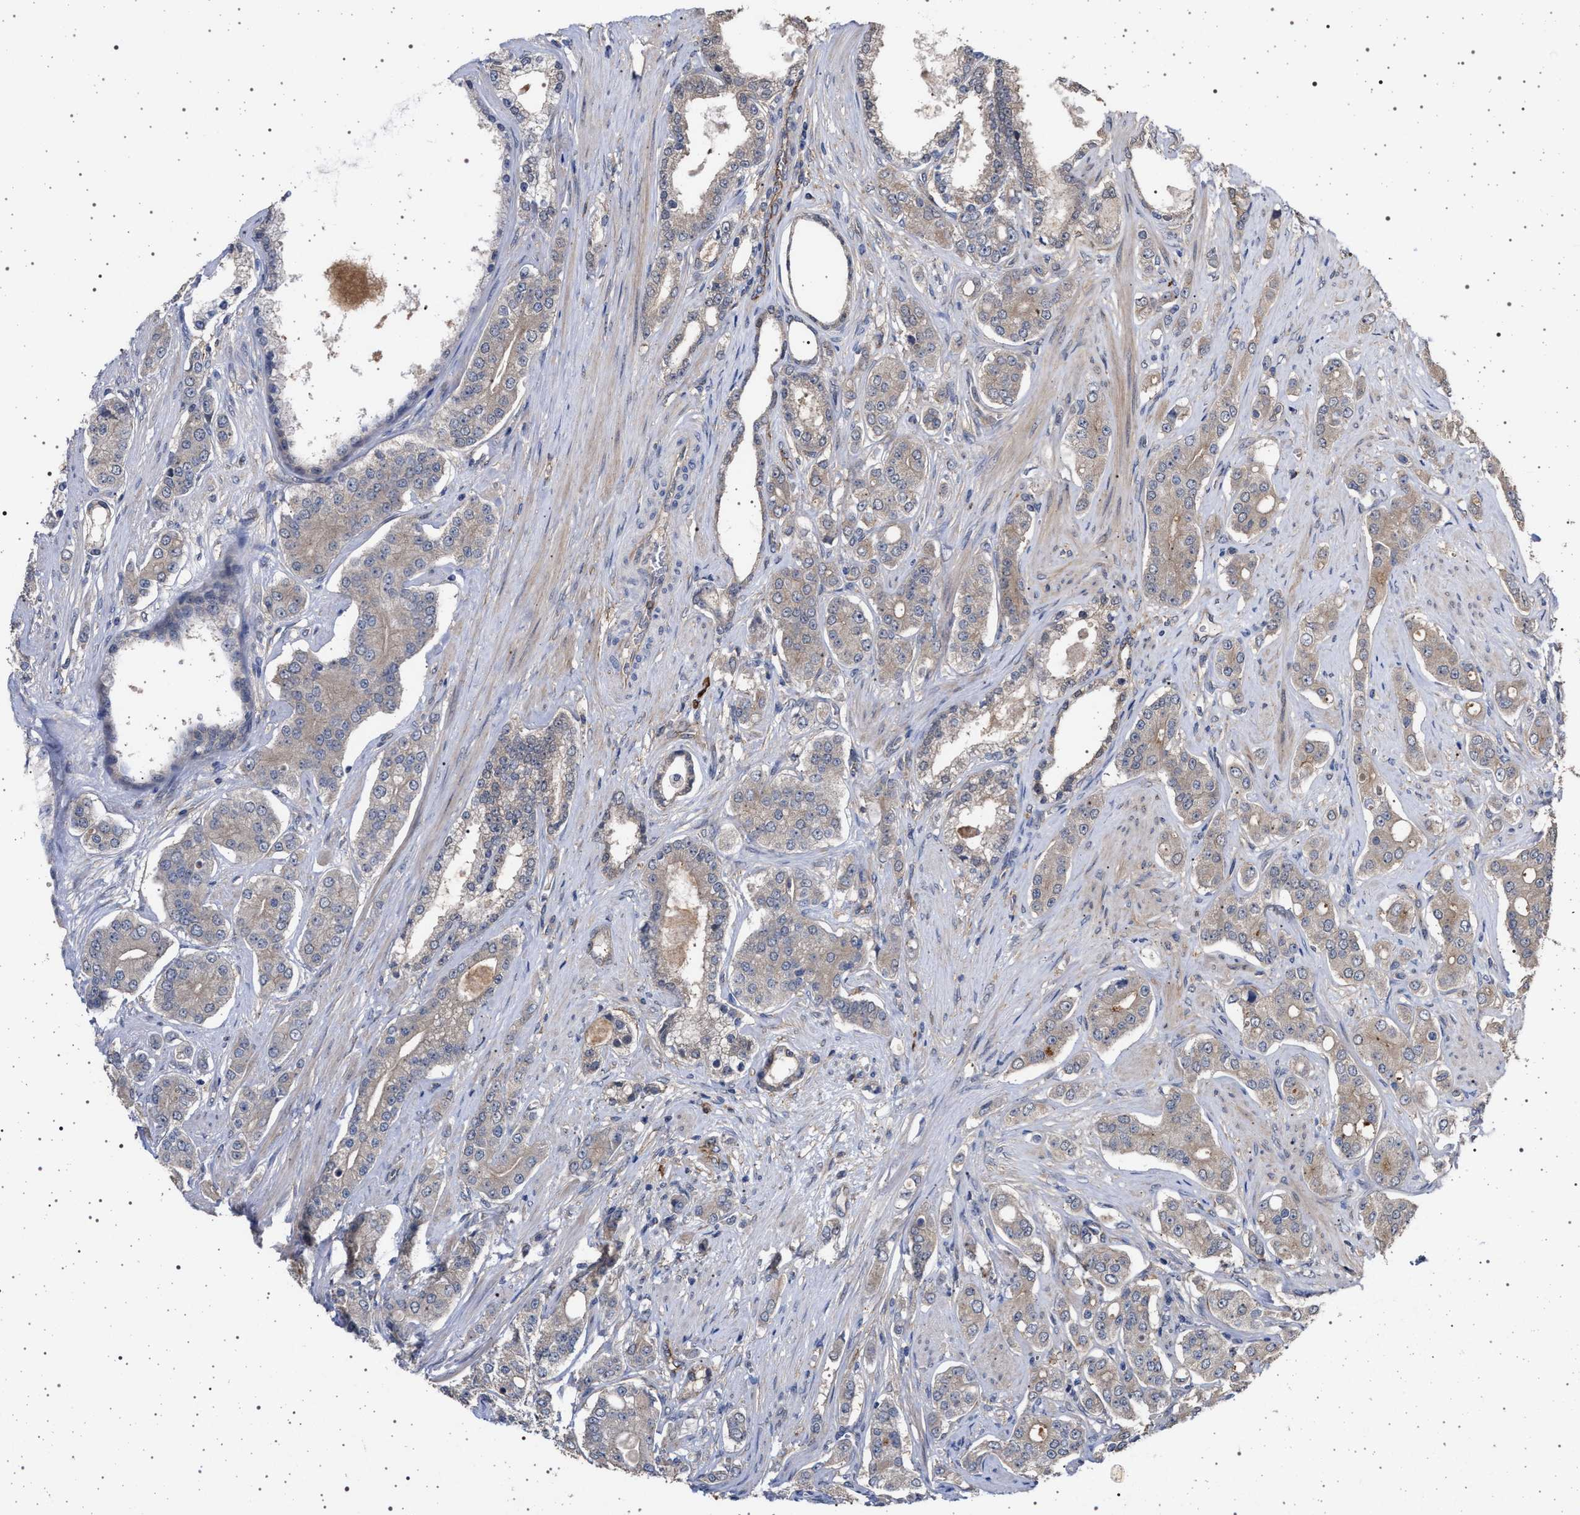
{"staining": {"intensity": "weak", "quantity": "<25%", "location": "cytoplasmic/membranous"}, "tissue": "prostate cancer", "cell_type": "Tumor cells", "image_type": "cancer", "snomed": [{"axis": "morphology", "description": "Adenocarcinoma, High grade"}, {"axis": "topography", "description": "Prostate"}], "caption": "There is no significant staining in tumor cells of prostate cancer (adenocarcinoma (high-grade)).", "gene": "IFT20", "patient": {"sex": "male", "age": 71}}